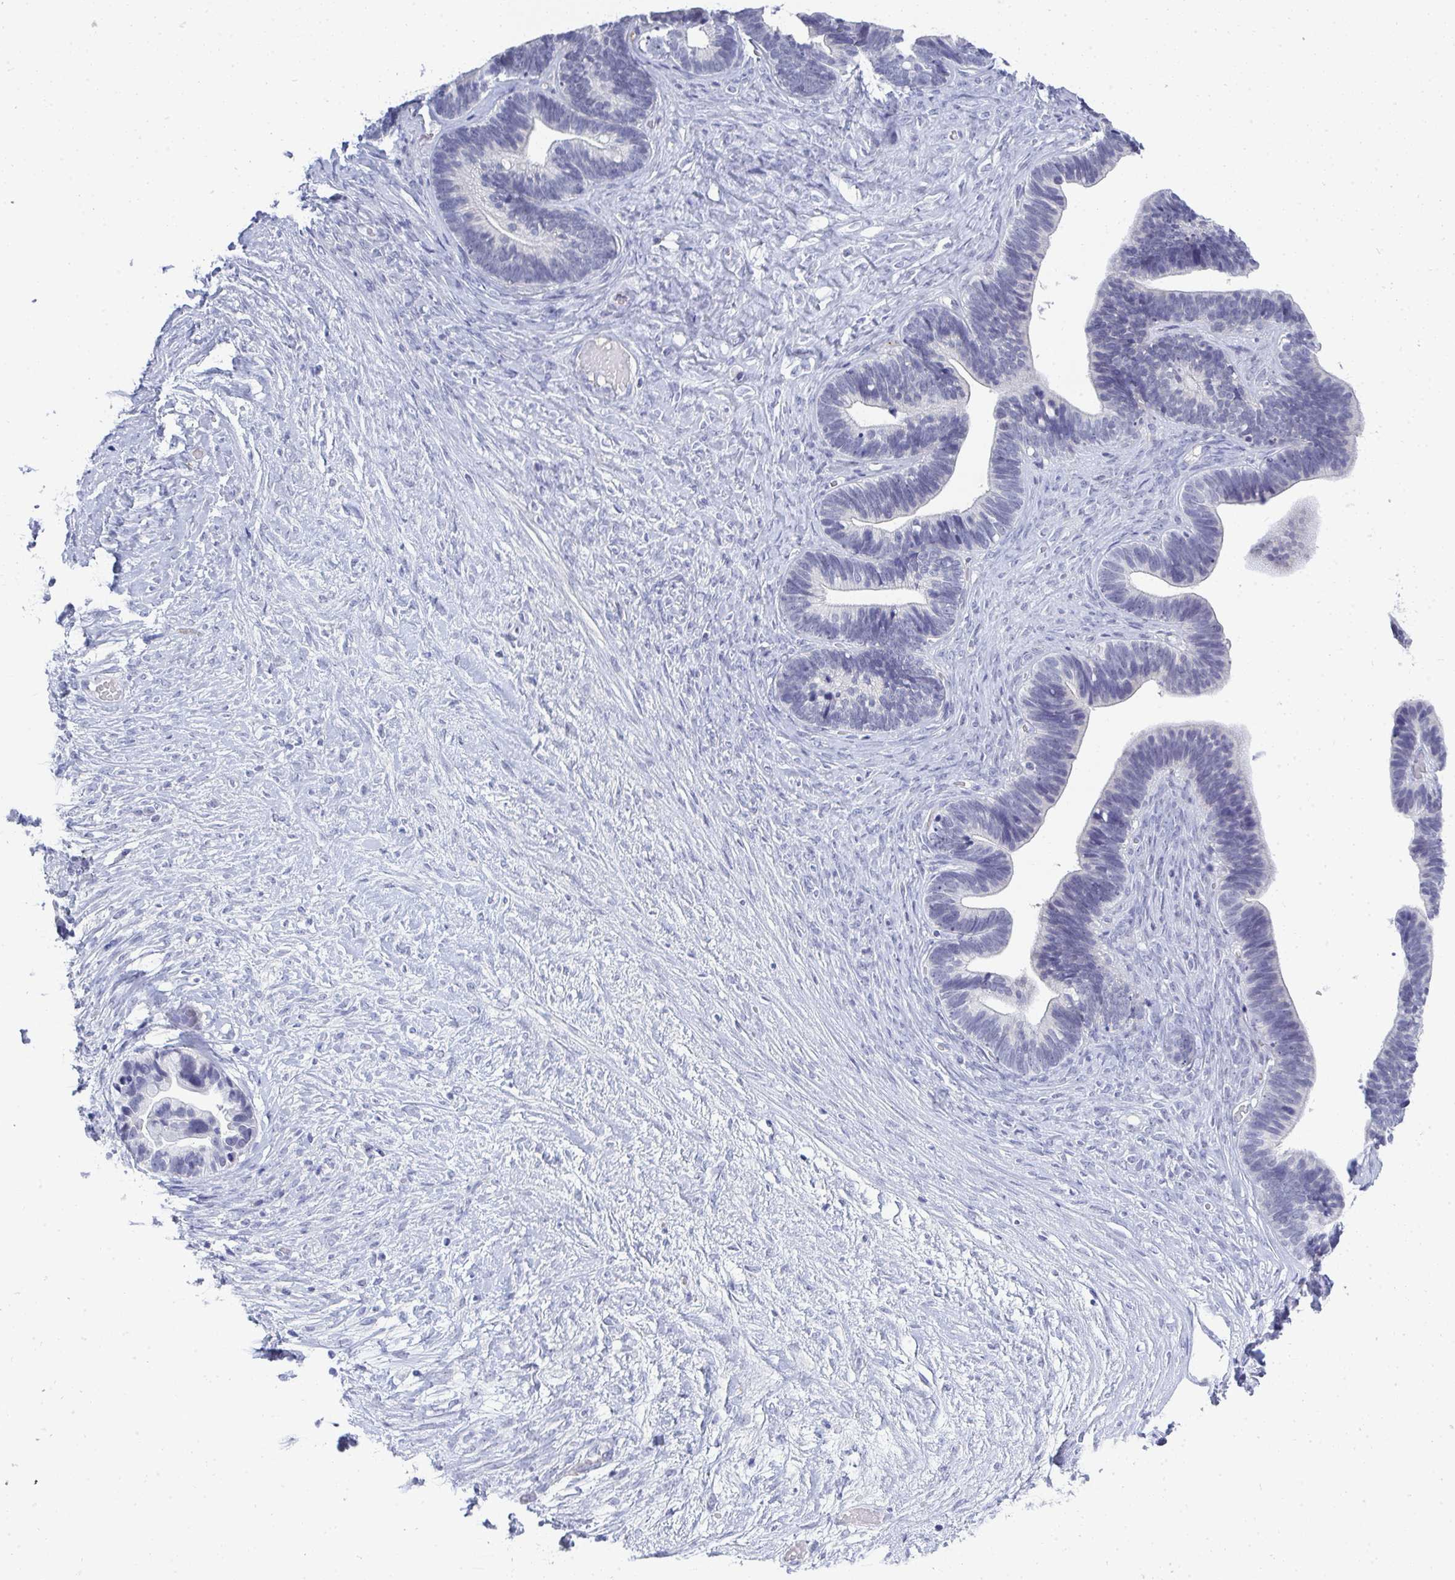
{"staining": {"intensity": "negative", "quantity": "none", "location": "none"}, "tissue": "ovarian cancer", "cell_type": "Tumor cells", "image_type": "cancer", "snomed": [{"axis": "morphology", "description": "Cystadenocarcinoma, serous, NOS"}, {"axis": "topography", "description": "Ovary"}], "caption": "Ovarian serous cystadenocarcinoma stained for a protein using IHC shows no positivity tumor cells.", "gene": "TMEM82", "patient": {"sex": "female", "age": 56}}